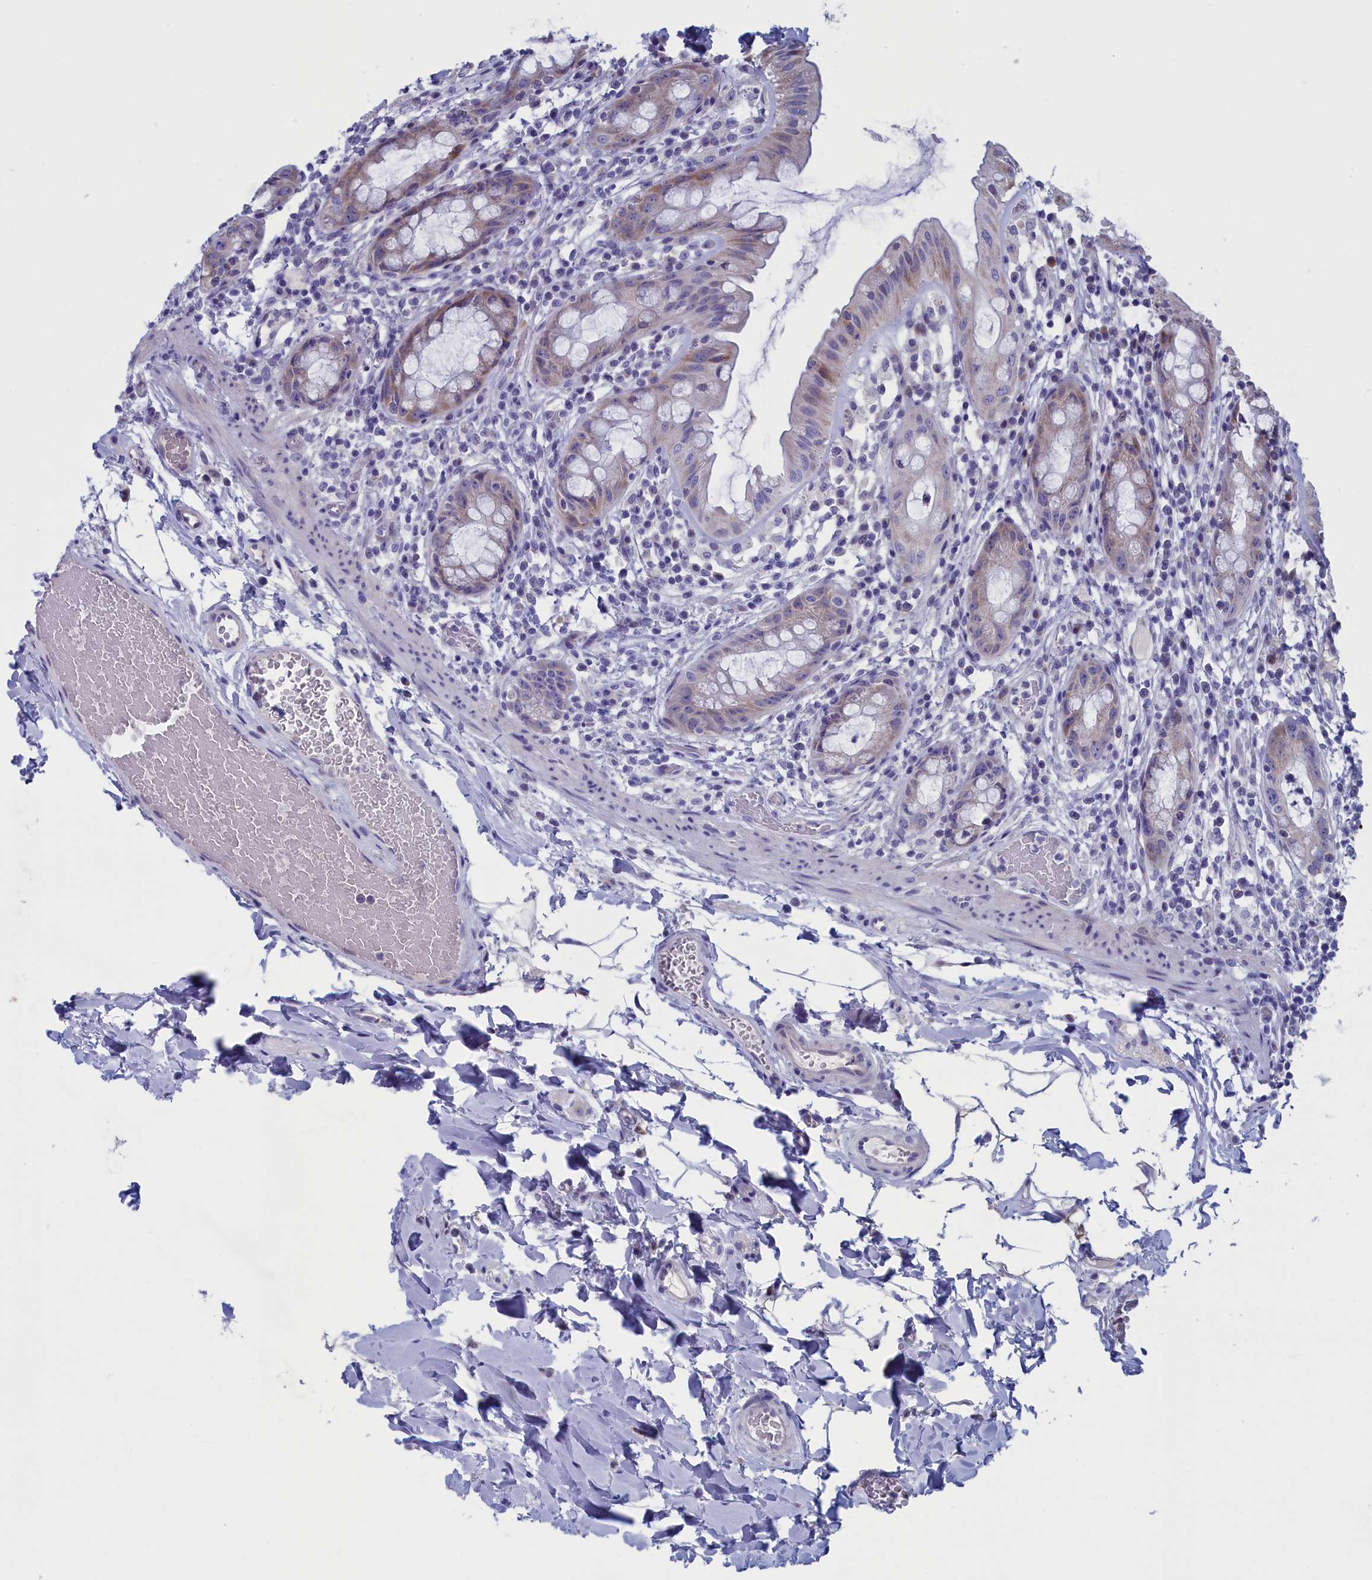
{"staining": {"intensity": "weak", "quantity": "25%-75%", "location": "cytoplasmic/membranous"}, "tissue": "rectum", "cell_type": "Glandular cells", "image_type": "normal", "snomed": [{"axis": "morphology", "description": "Normal tissue, NOS"}, {"axis": "topography", "description": "Rectum"}], "caption": "Brown immunohistochemical staining in normal human rectum displays weak cytoplasmic/membranous positivity in about 25%-75% of glandular cells. Using DAB (3,3'-diaminobenzidine) (brown) and hematoxylin (blue) stains, captured at high magnification using brightfield microscopy.", "gene": "NIBAN3", "patient": {"sex": "female", "age": 57}}